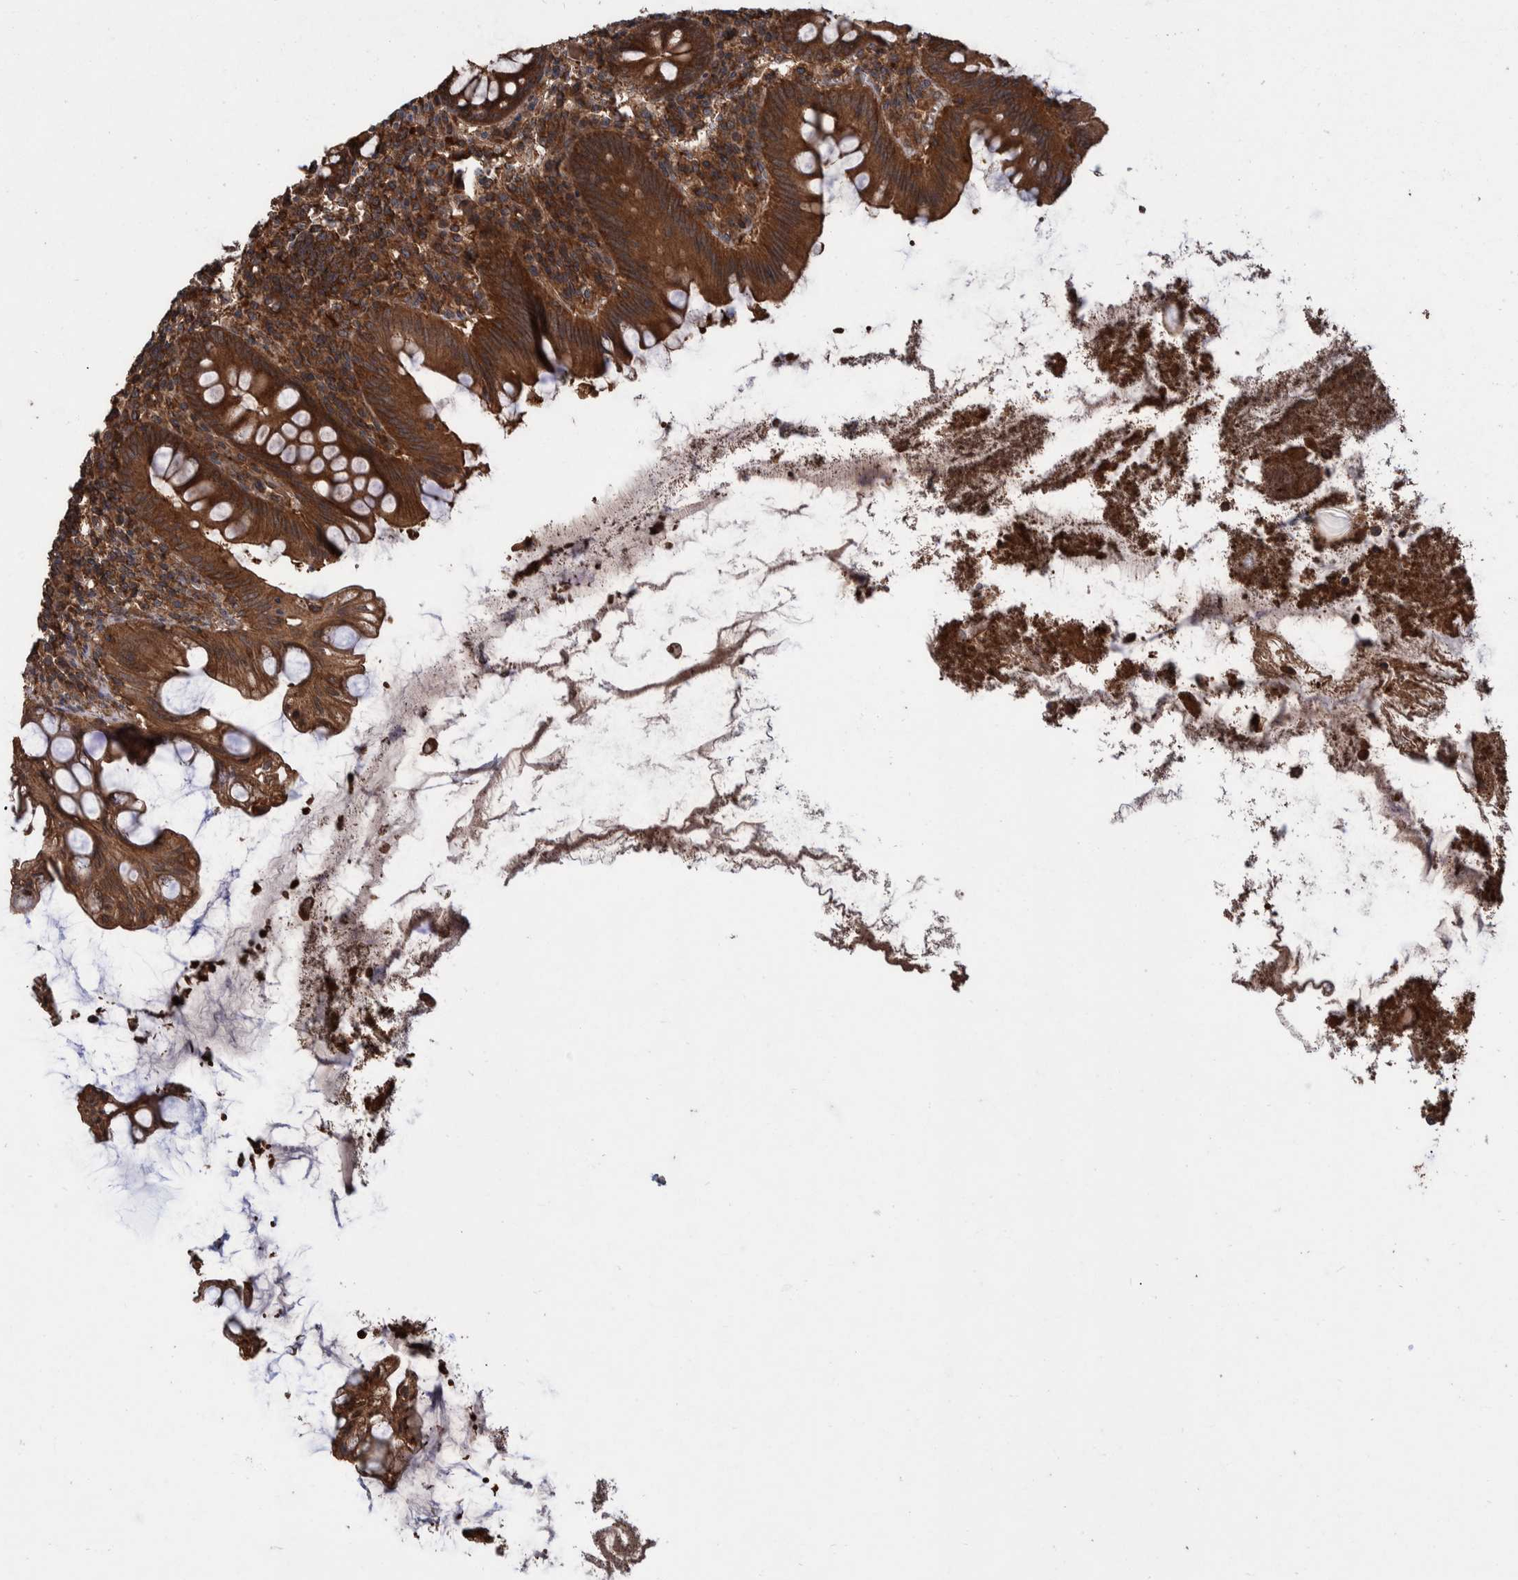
{"staining": {"intensity": "strong", "quantity": ">75%", "location": "cytoplasmic/membranous"}, "tissue": "appendix", "cell_type": "Glandular cells", "image_type": "normal", "snomed": [{"axis": "morphology", "description": "Normal tissue, NOS"}, {"axis": "topography", "description": "Appendix"}], "caption": "Strong cytoplasmic/membranous staining is appreciated in about >75% of glandular cells in normal appendix.", "gene": "VBP1", "patient": {"sex": "male", "age": 56}}